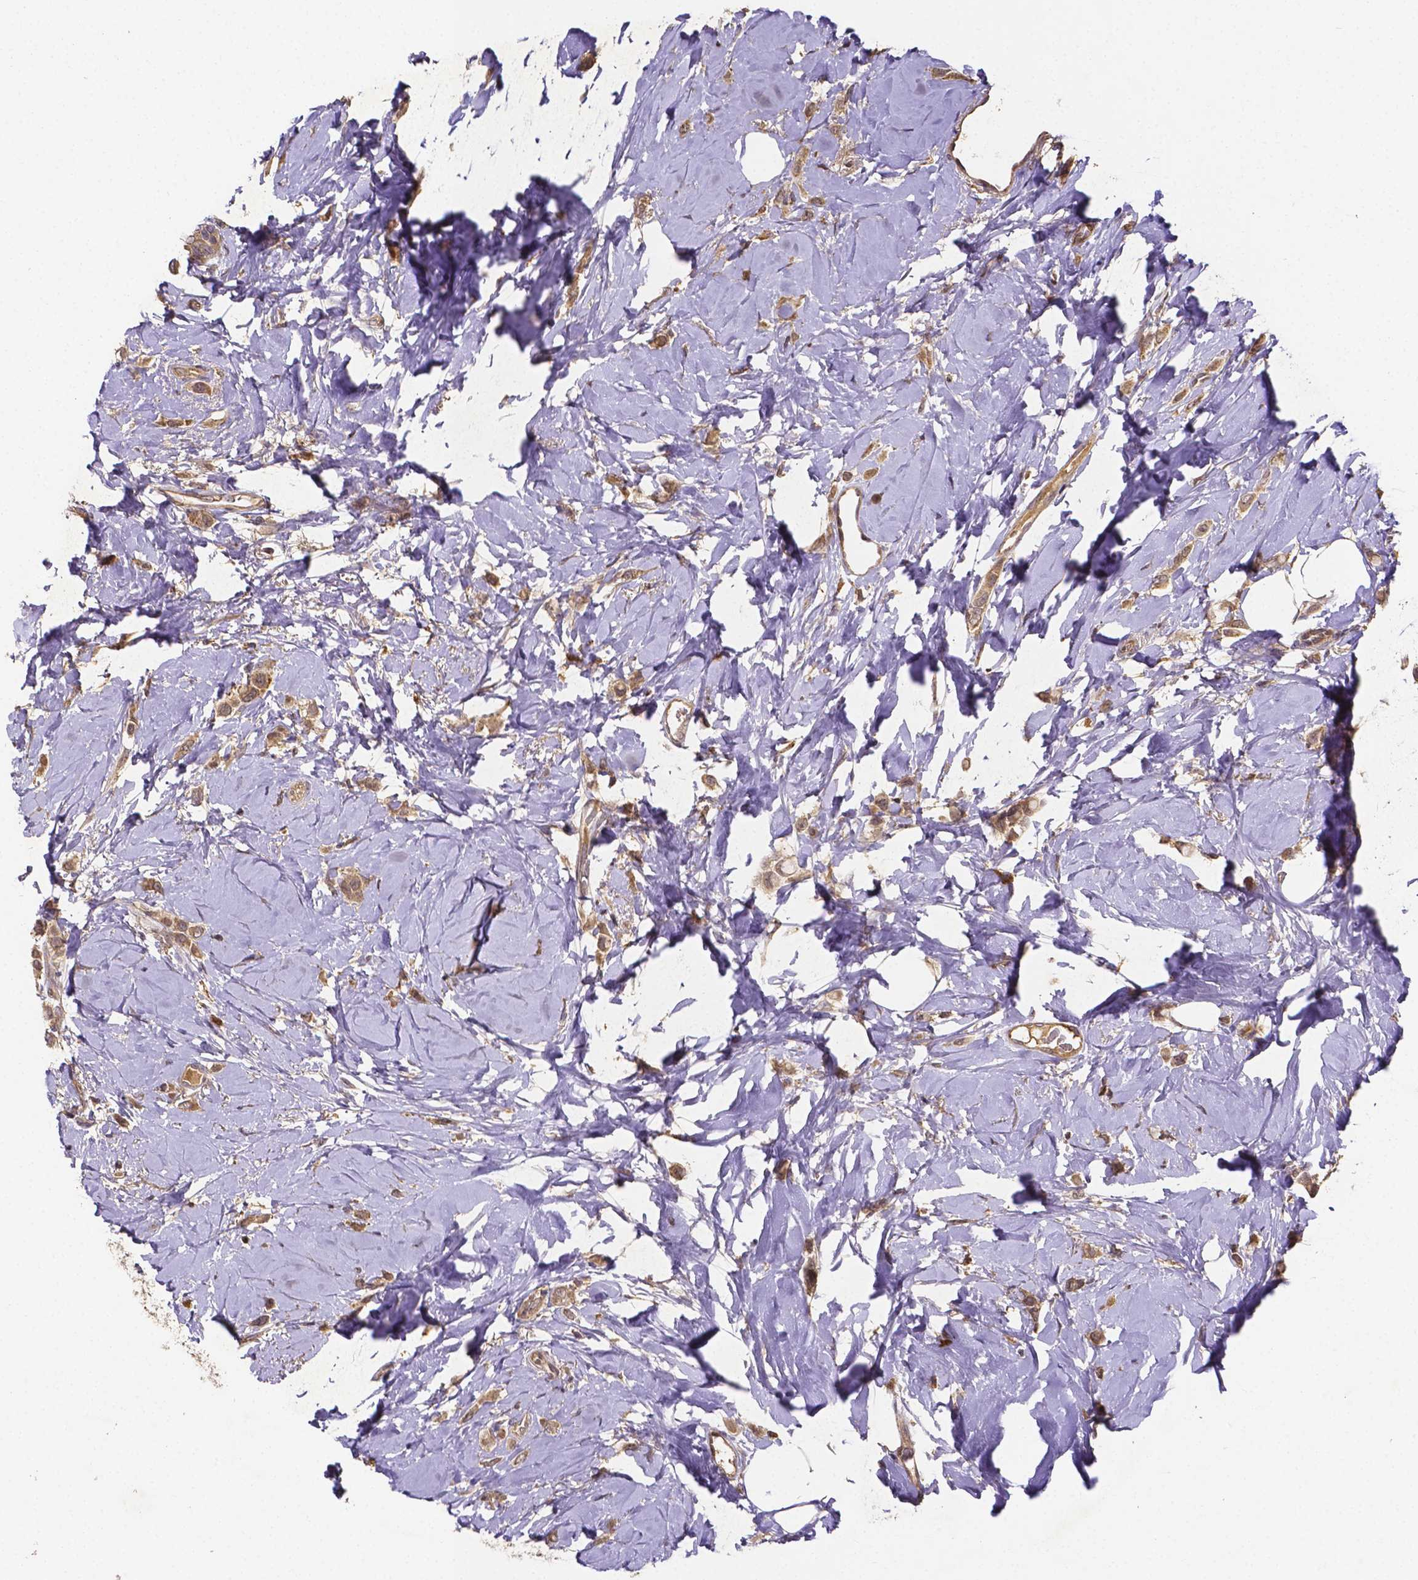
{"staining": {"intensity": "weak", "quantity": ">75%", "location": "cytoplasmic/membranous"}, "tissue": "breast cancer", "cell_type": "Tumor cells", "image_type": "cancer", "snomed": [{"axis": "morphology", "description": "Lobular carcinoma"}, {"axis": "topography", "description": "Breast"}], "caption": "Immunohistochemistry (IHC) (DAB) staining of human lobular carcinoma (breast) displays weak cytoplasmic/membranous protein expression in about >75% of tumor cells.", "gene": "RNF123", "patient": {"sex": "female", "age": 66}}